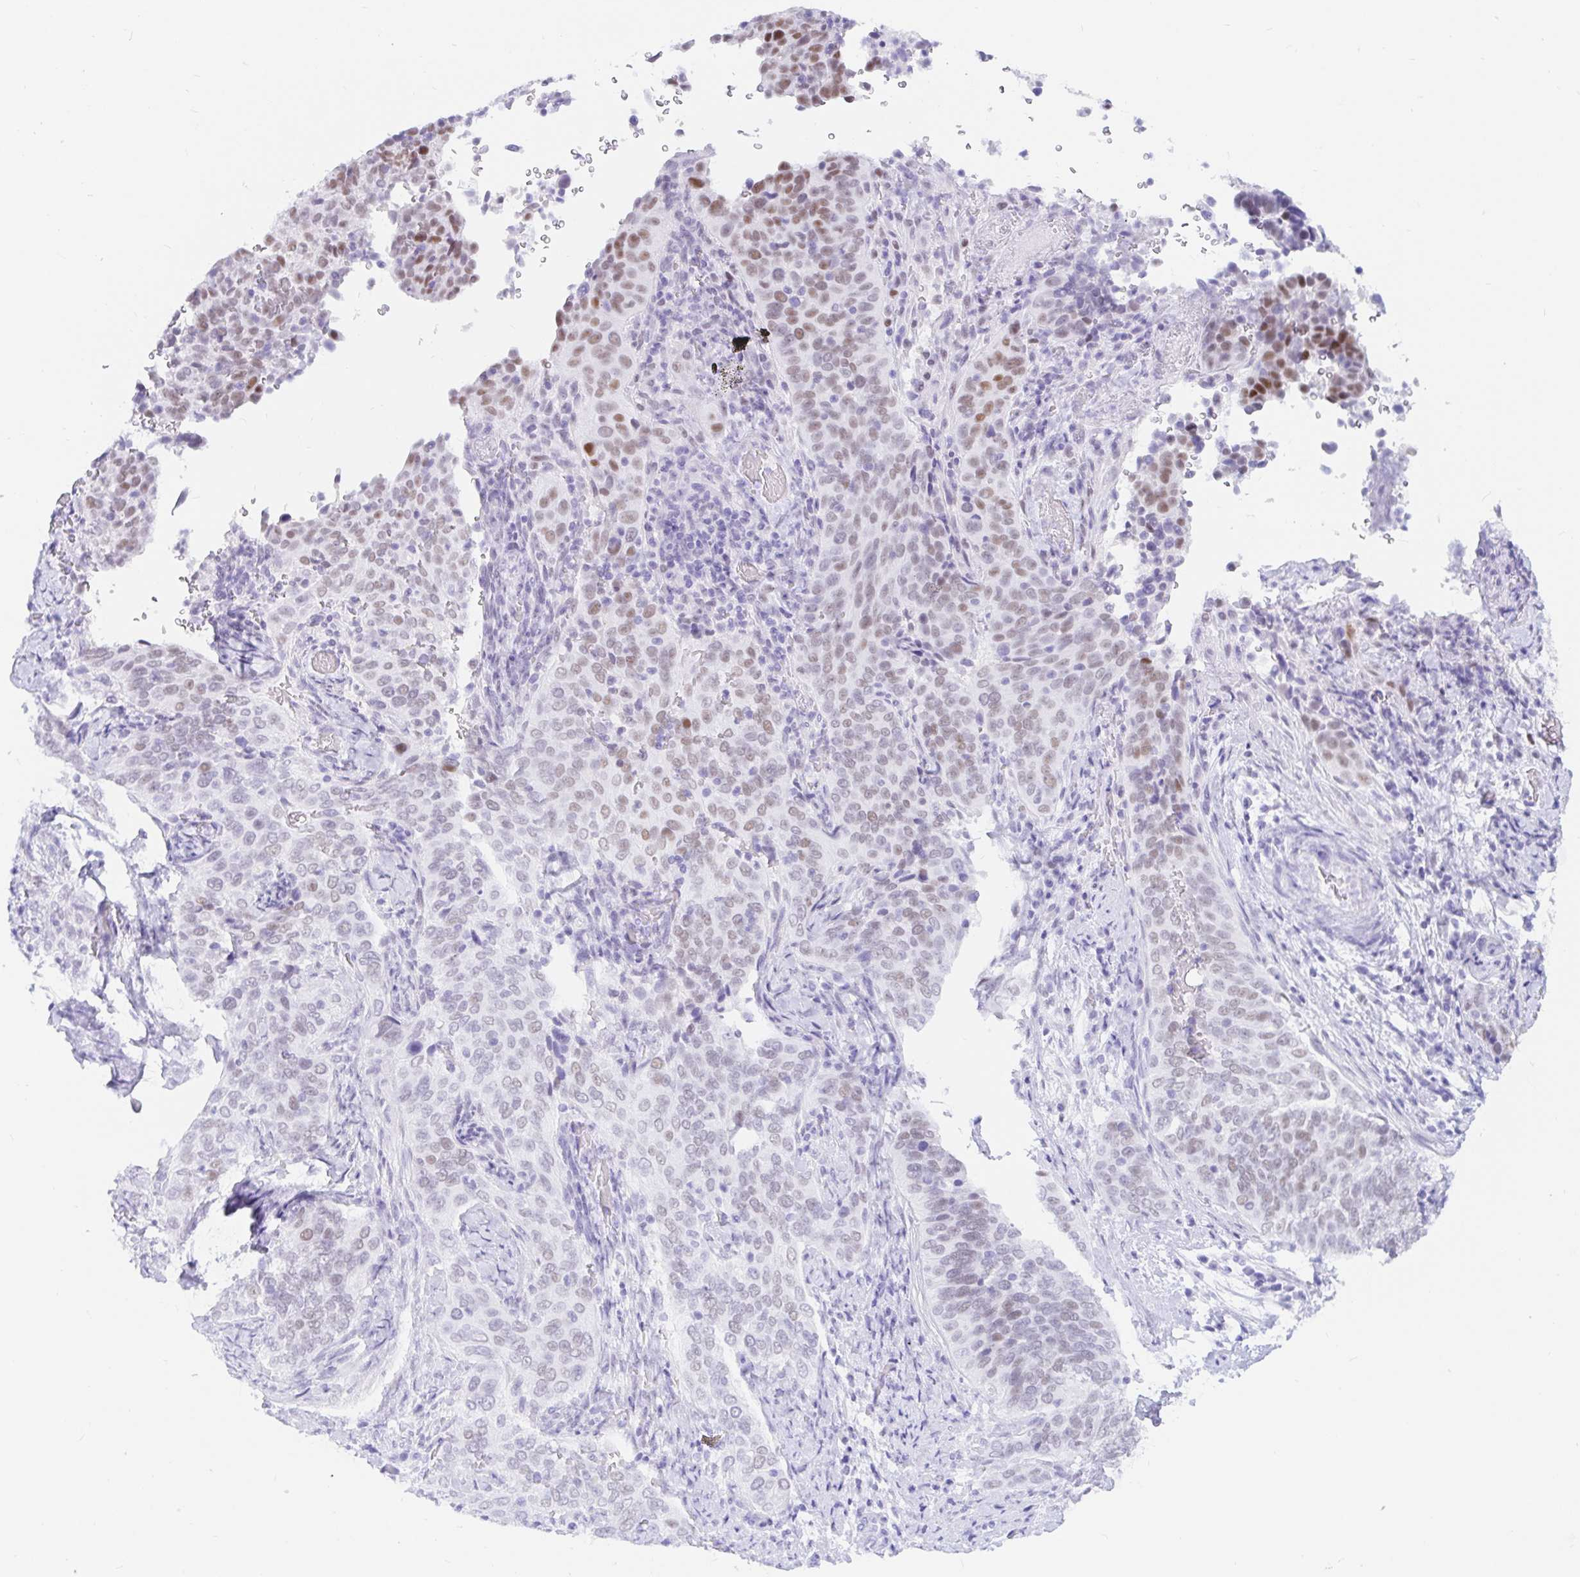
{"staining": {"intensity": "moderate", "quantity": "25%-75%", "location": "nuclear"}, "tissue": "cervical cancer", "cell_type": "Tumor cells", "image_type": "cancer", "snomed": [{"axis": "morphology", "description": "Squamous cell carcinoma, NOS"}, {"axis": "topography", "description": "Cervix"}], "caption": "Protein analysis of cervical squamous cell carcinoma tissue demonstrates moderate nuclear expression in about 25%-75% of tumor cells.", "gene": "OR6T1", "patient": {"sex": "female", "age": 38}}